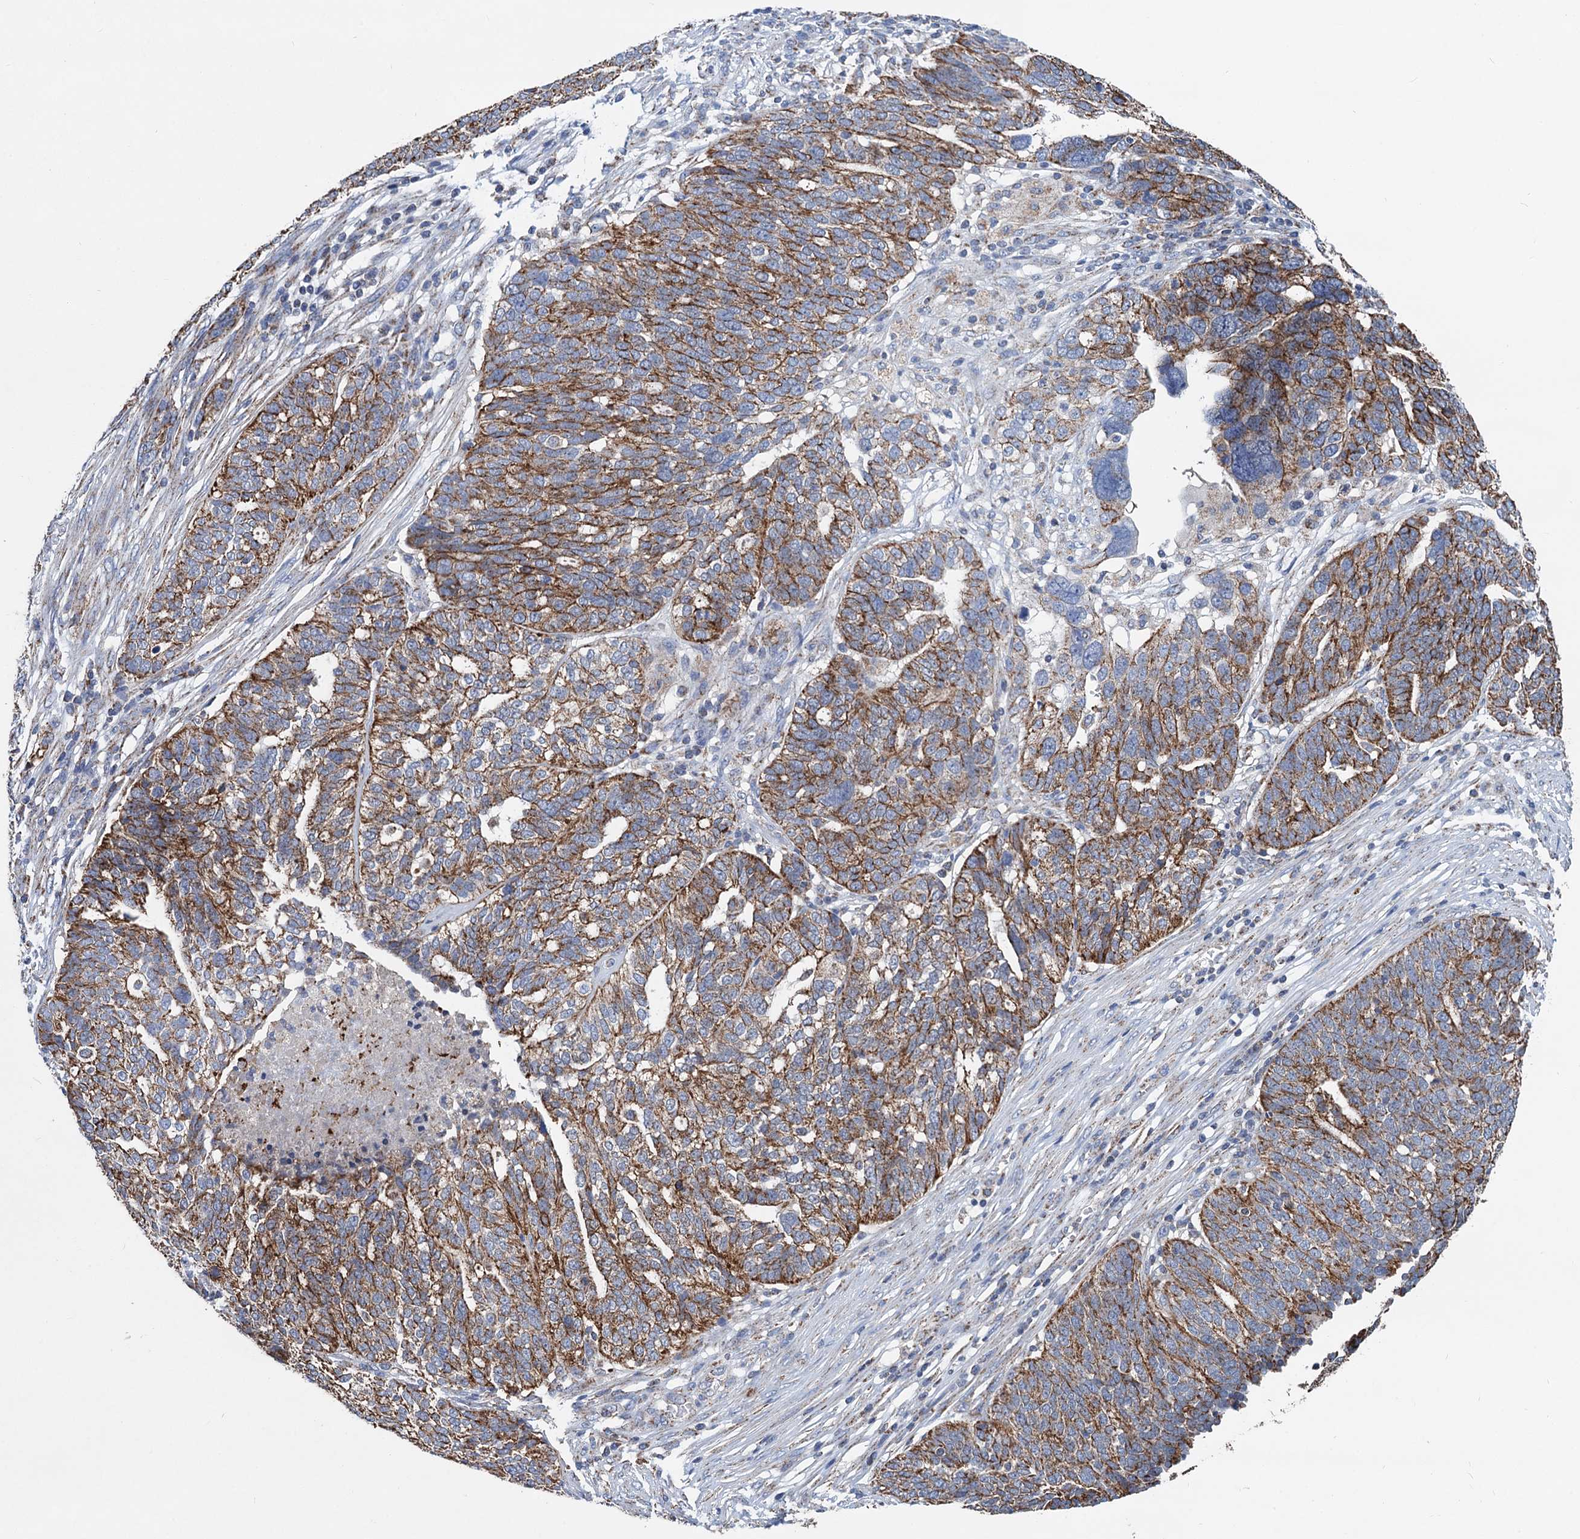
{"staining": {"intensity": "moderate", "quantity": ">75%", "location": "cytoplasmic/membranous"}, "tissue": "ovarian cancer", "cell_type": "Tumor cells", "image_type": "cancer", "snomed": [{"axis": "morphology", "description": "Cystadenocarcinoma, serous, NOS"}, {"axis": "topography", "description": "Ovary"}], "caption": "Approximately >75% of tumor cells in human serous cystadenocarcinoma (ovarian) display moderate cytoplasmic/membranous protein staining as visualized by brown immunohistochemical staining.", "gene": "DGLUCY", "patient": {"sex": "female", "age": 59}}